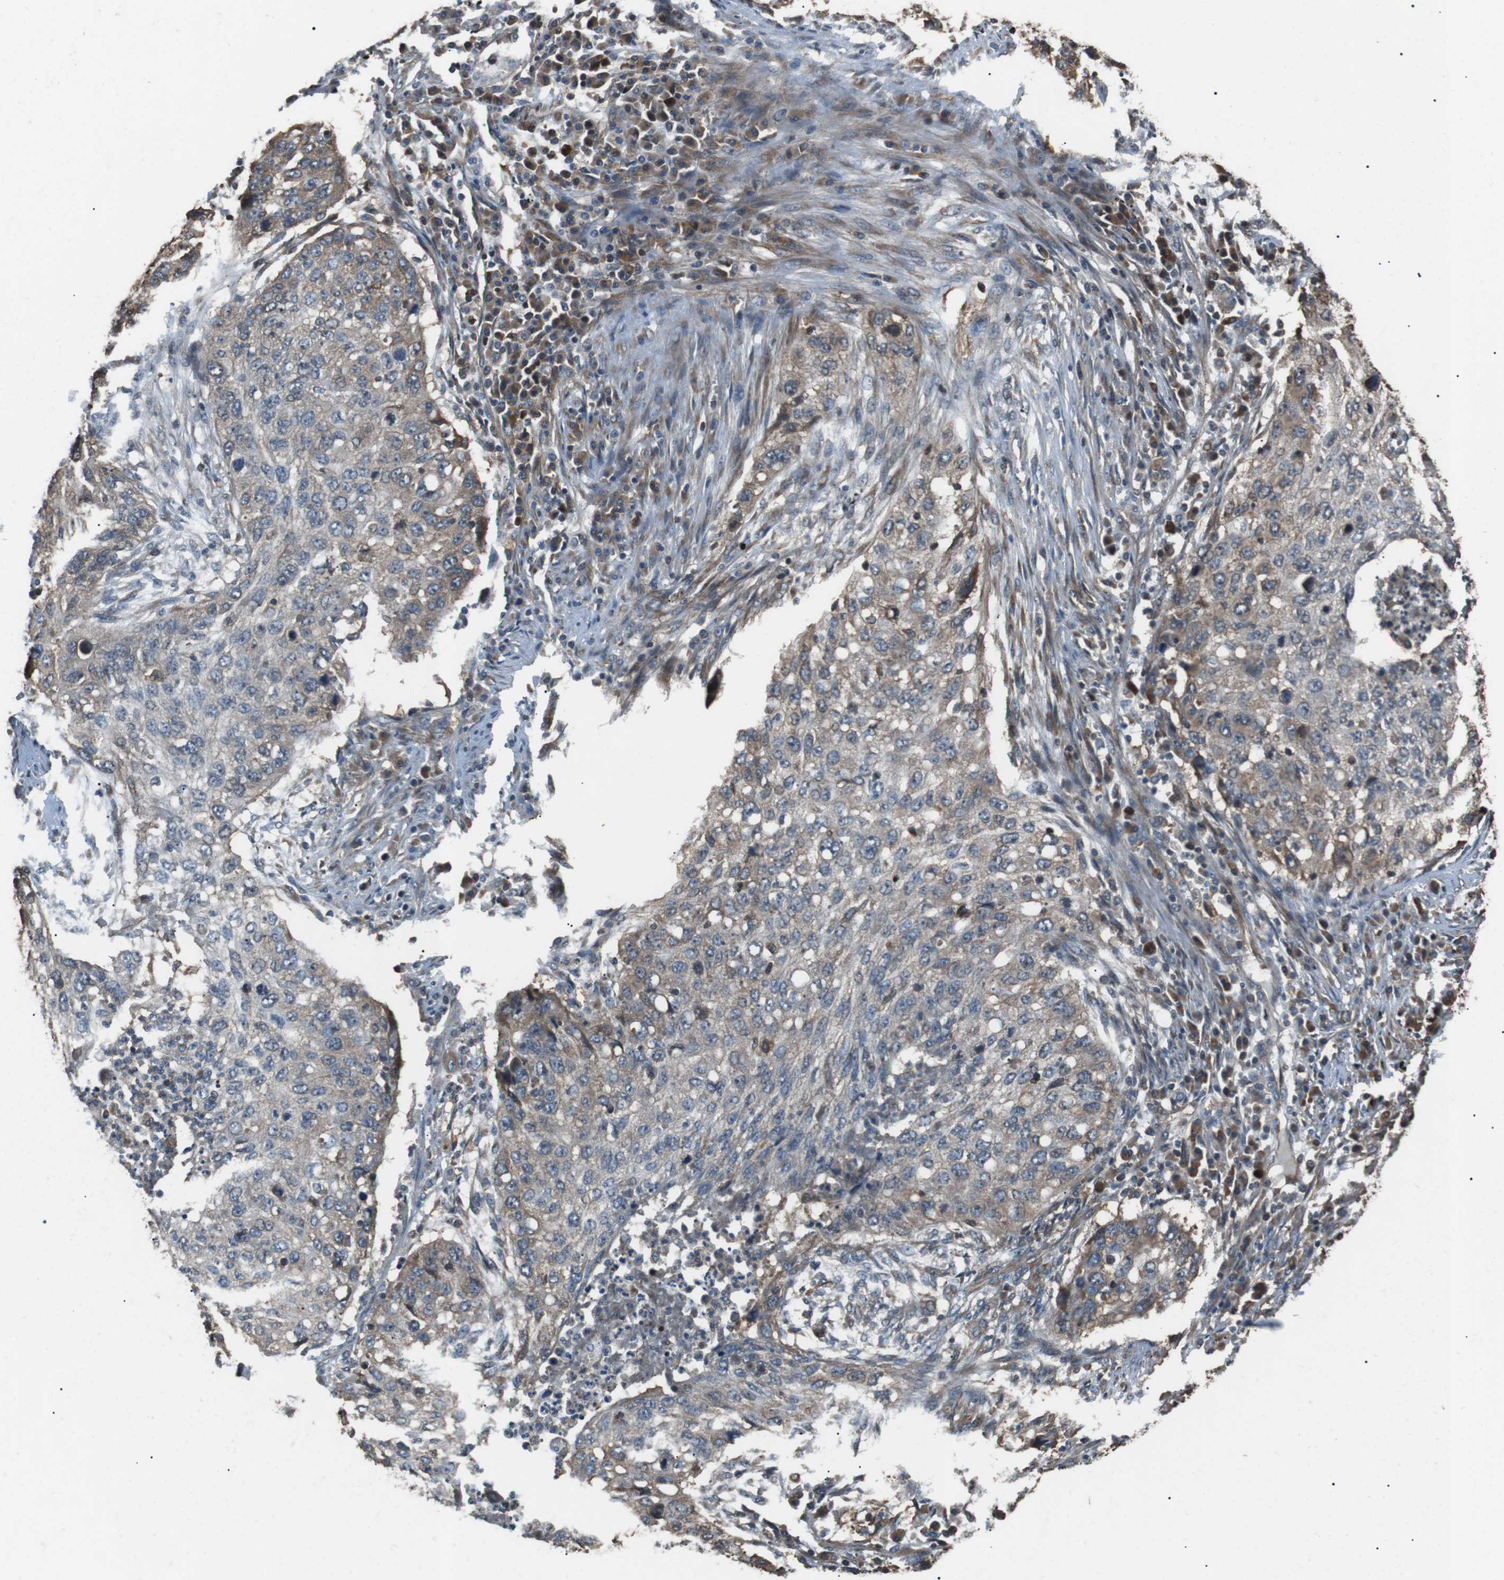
{"staining": {"intensity": "weak", "quantity": "<25%", "location": "cytoplasmic/membranous"}, "tissue": "lung cancer", "cell_type": "Tumor cells", "image_type": "cancer", "snomed": [{"axis": "morphology", "description": "Squamous cell carcinoma, NOS"}, {"axis": "topography", "description": "Lung"}], "caption": "An immunohistochemistry photomicrograph of squamous cell carcinoma (lung) is shown. There is no staining in tumor cells of squamous cell carcinoma (lung). (DAB (3,3'-diaminobenzidine) IHC with hematoxylin counter stain).", "gene": "GPR161", "patient": {"sex": "female", "age": 63}}